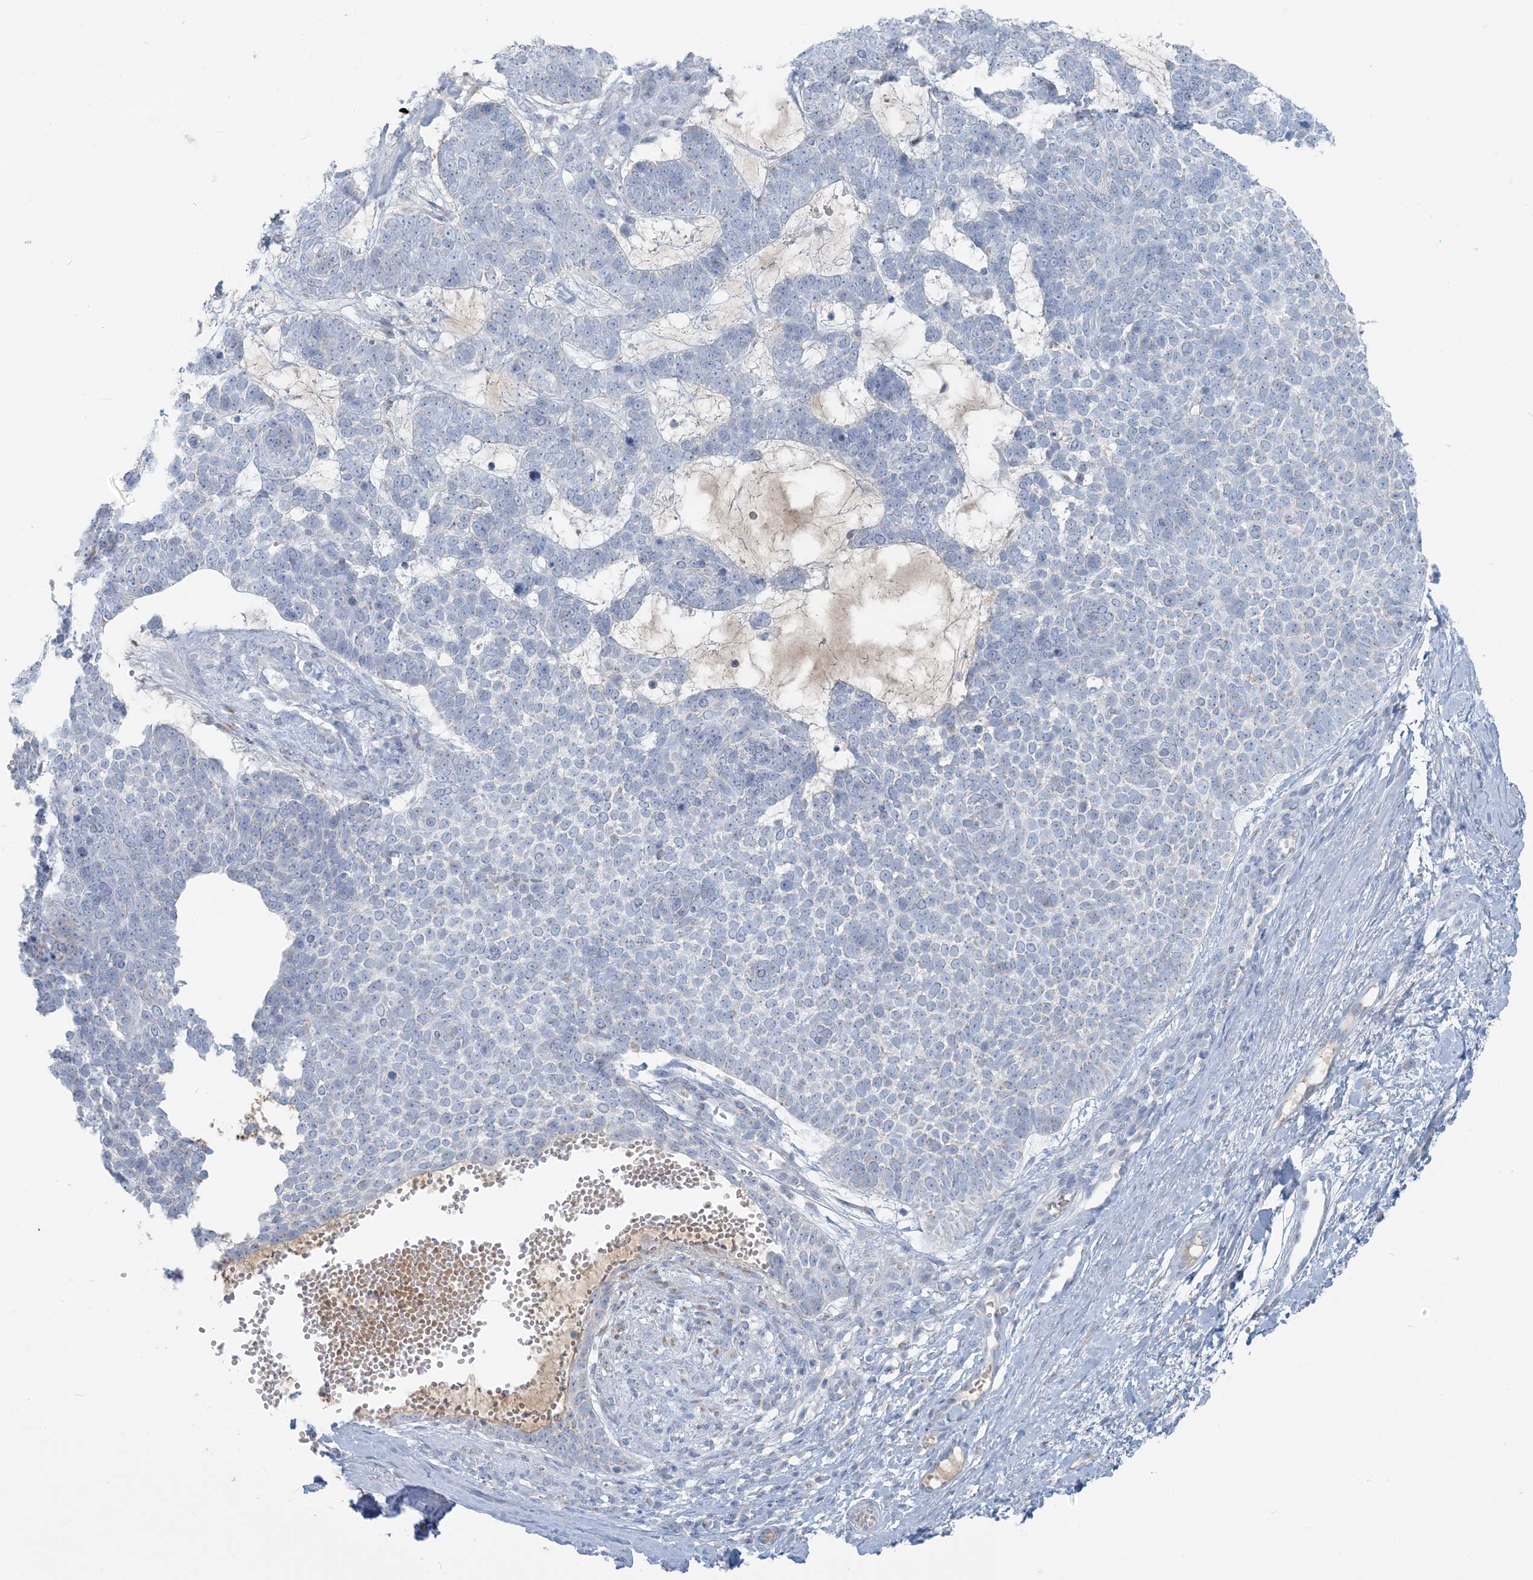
{"staining": {"intensity": "negative", "quantity": "none", "location": "none"}, "tissue": "skin cancer", "cell_type": "Tumor cells", "image_type": "cancer", "snomed": [{"axis": "morphology", "description": "Basal cell carcinoma"}, {"axis": "topography", "description": "Skin"}], "caption": "A histopathology image of skin basal cell carcinoma stained for a protein exhibits no brown staining in tumor cells.", "gene": "SCML1", "patient": {"sex": "female", "age": 81}}